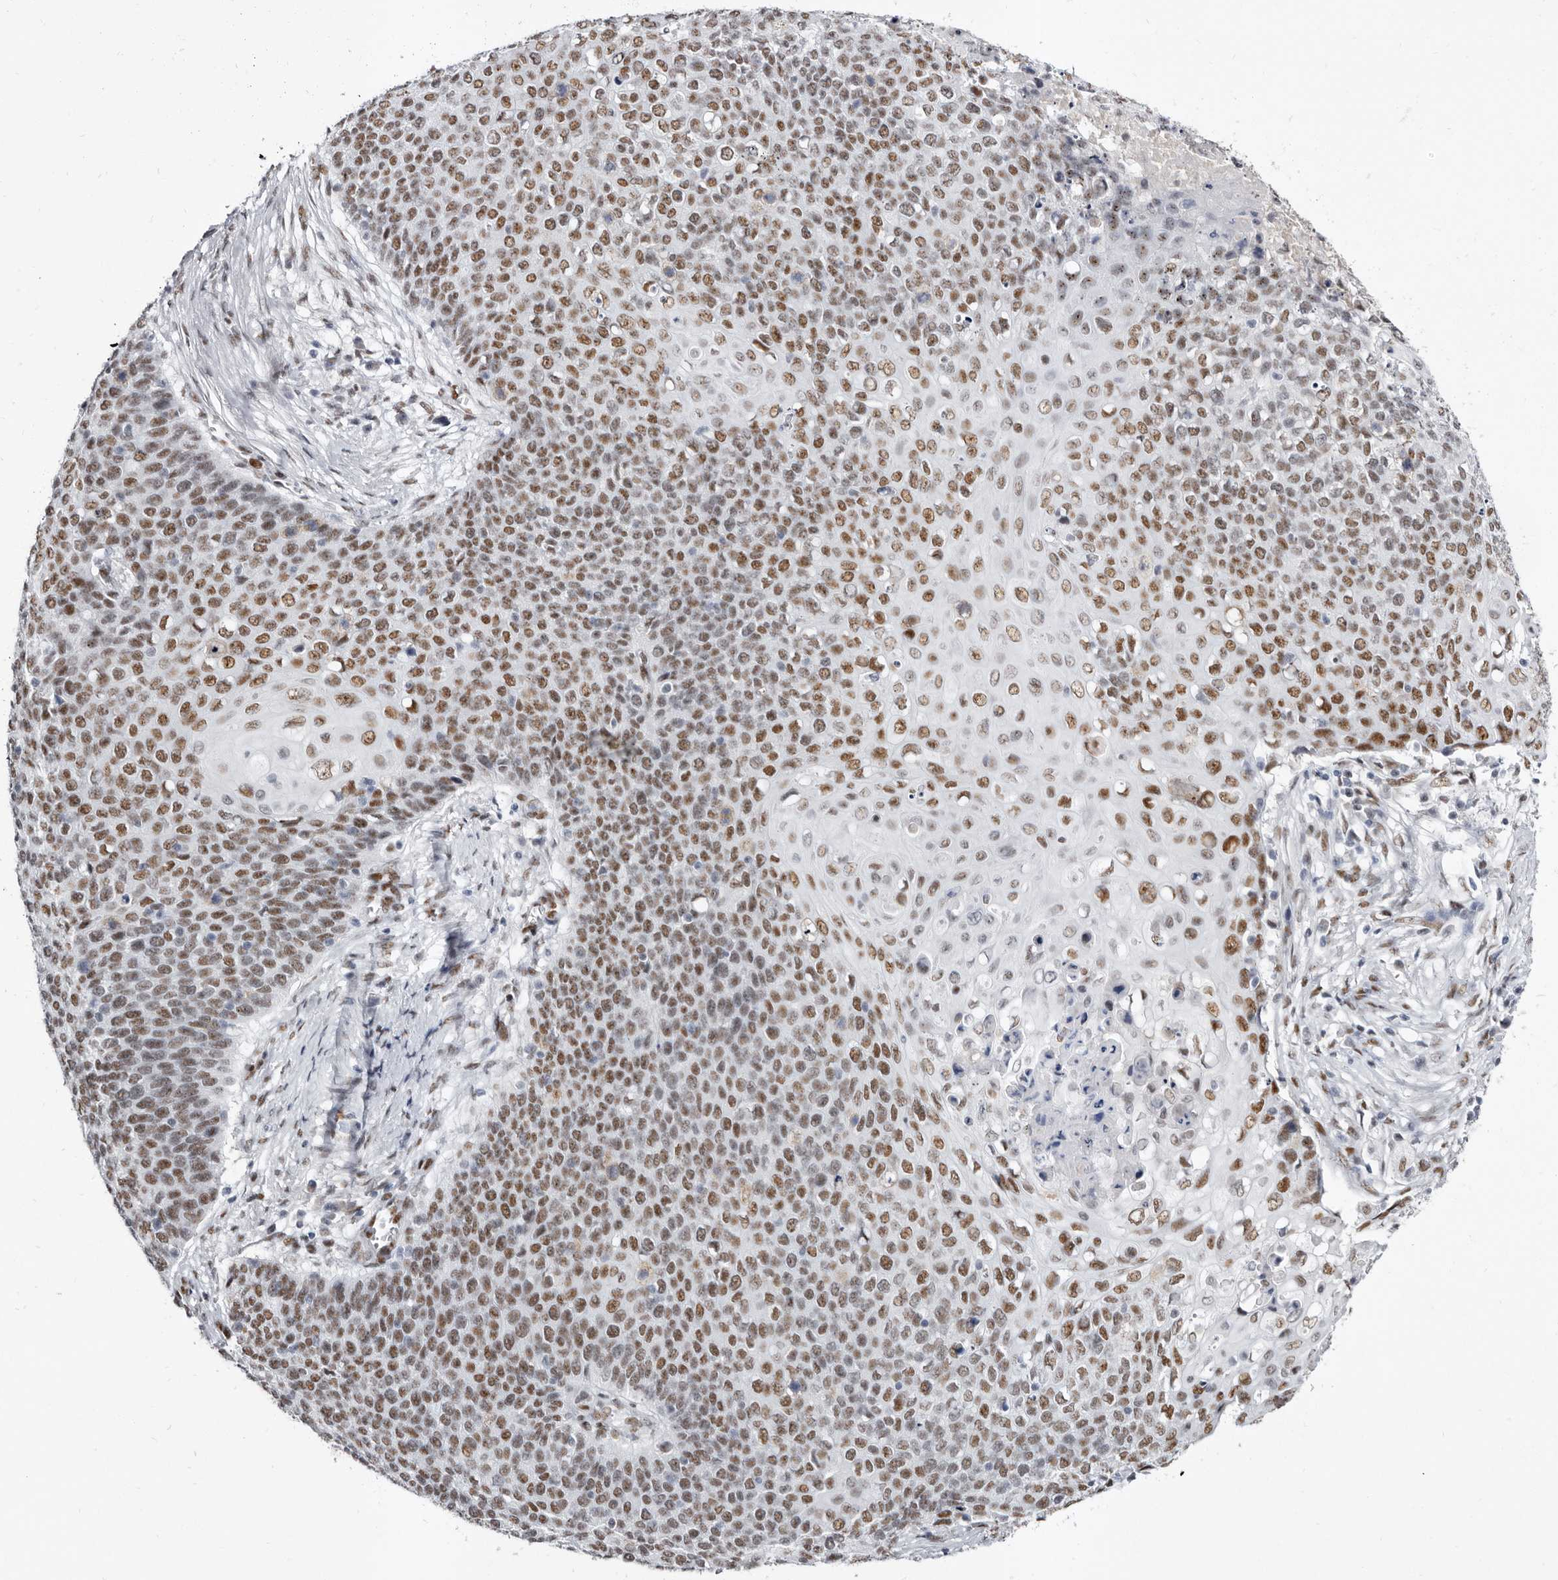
{"staining": {"intensity": "moderate", "quantity": ">75%", "location": "nuclear"}, "tissue": "cervical cancer", "cell_type": "Tumor cells", "image_type": "cancer", "snomed": [{"axis": "morphology", "description": "Squamous cell carcinoma, NOS"}, {"axis": "topography", "description": "Cervix"}], "caption": "Immunohistochemistry (DAB (3,3'-diaminobenzidine)) staining of human cervical cancer (squamous cell carcinoma) shows moderate nuclear protein expression in about >75% of tumor cells.", "gene": "ZNF326", "patient": {"sex": "female", "age": 39}}